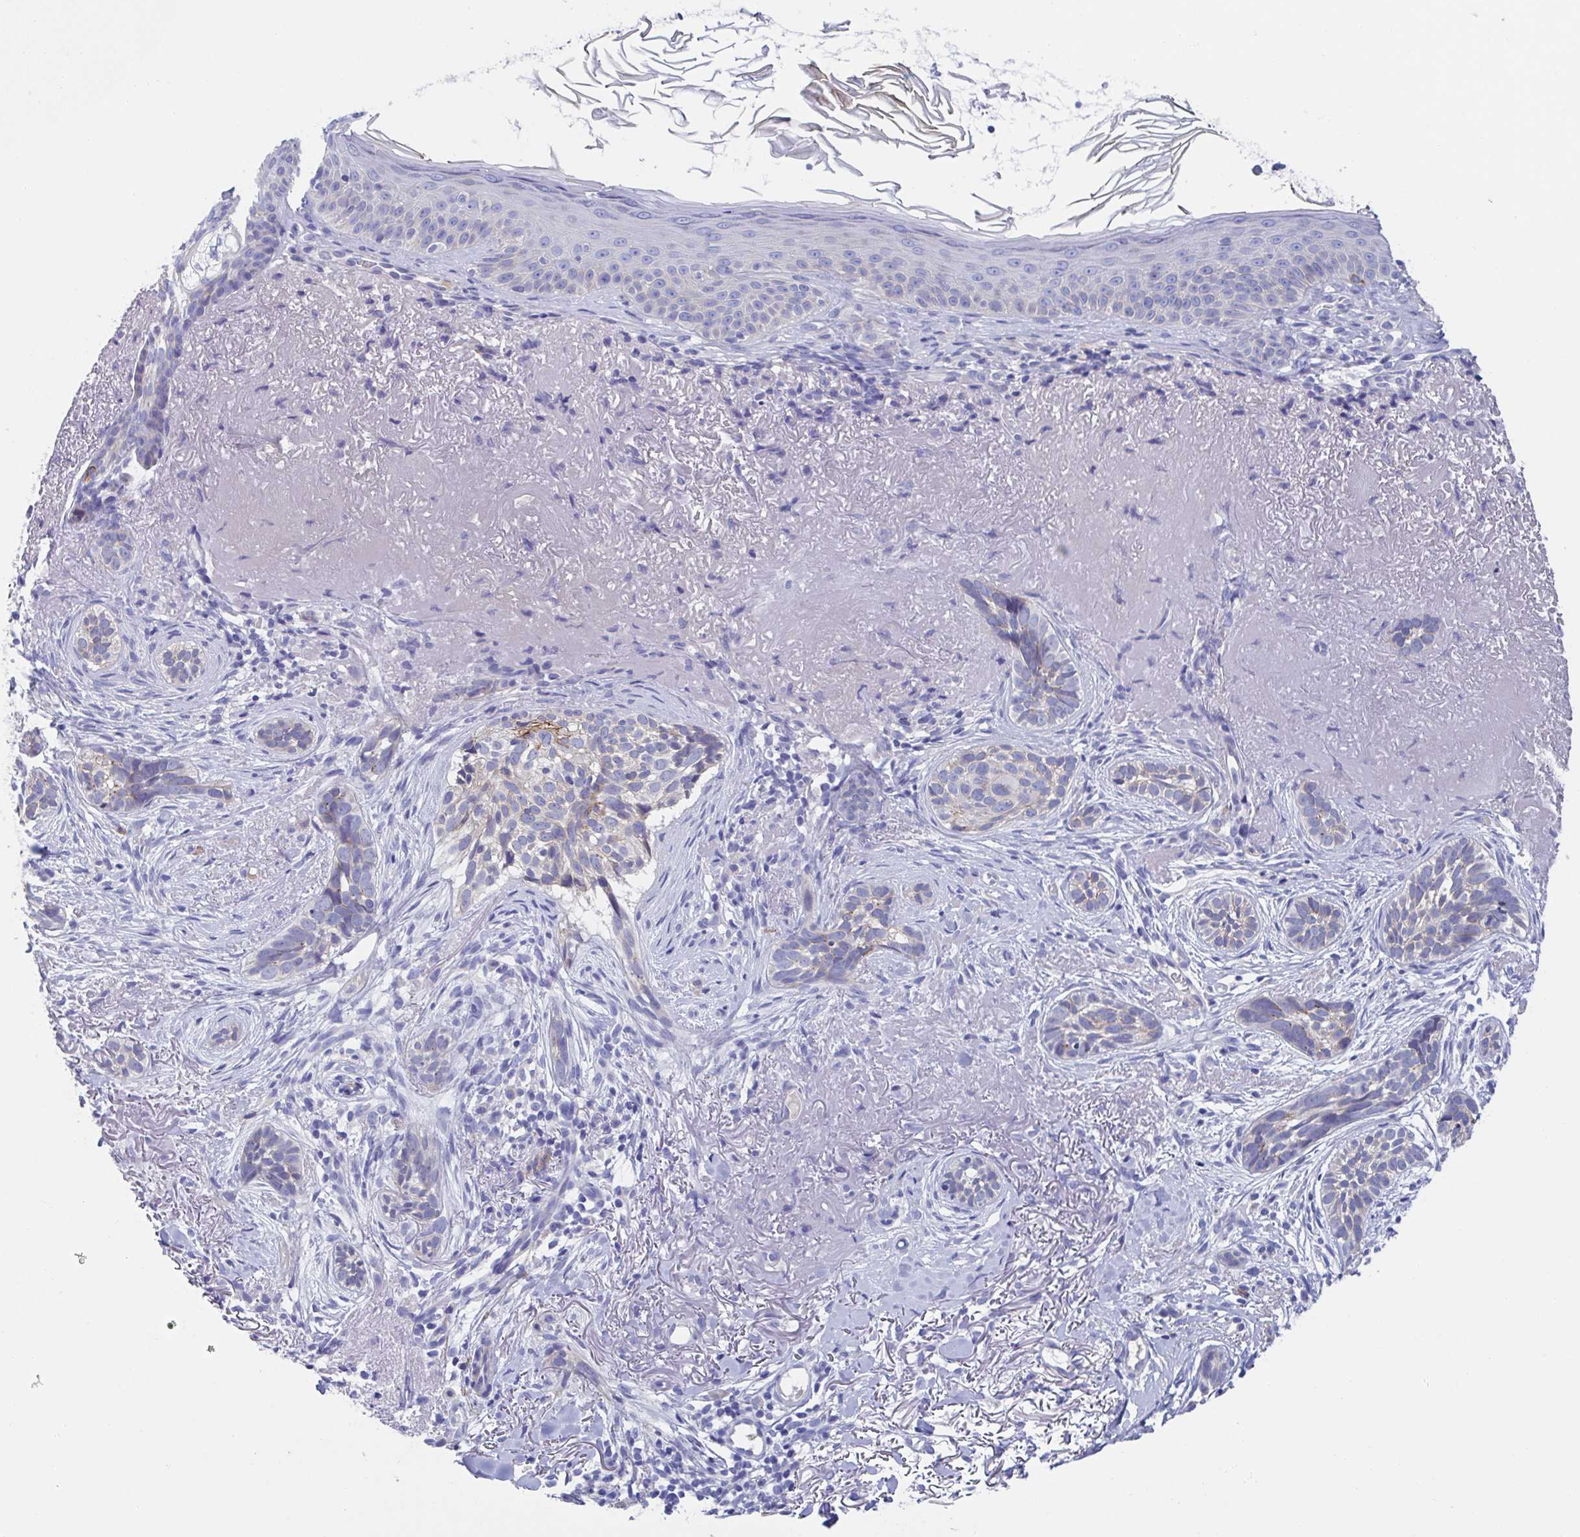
{"staining": {"intensity": "negative", "quantity": "none", "location": "none"}, "tissue": "skin cancer", "cell_type": "Tumor cells", "image_type": "cancer", "snomed": [{"axis": "morphology", "description": "Basal cell carcinoma"}, {"axis": "morphology", "description": "BCC, high aggressive"}, {"axis": "topography", "description": "Skin"}], "caption": "This is an IHC micrograph of human skin cancer. There is no expression in tumor cells.", "gene": "CDH2", "patient": {"sex": "female", "age": 86}}